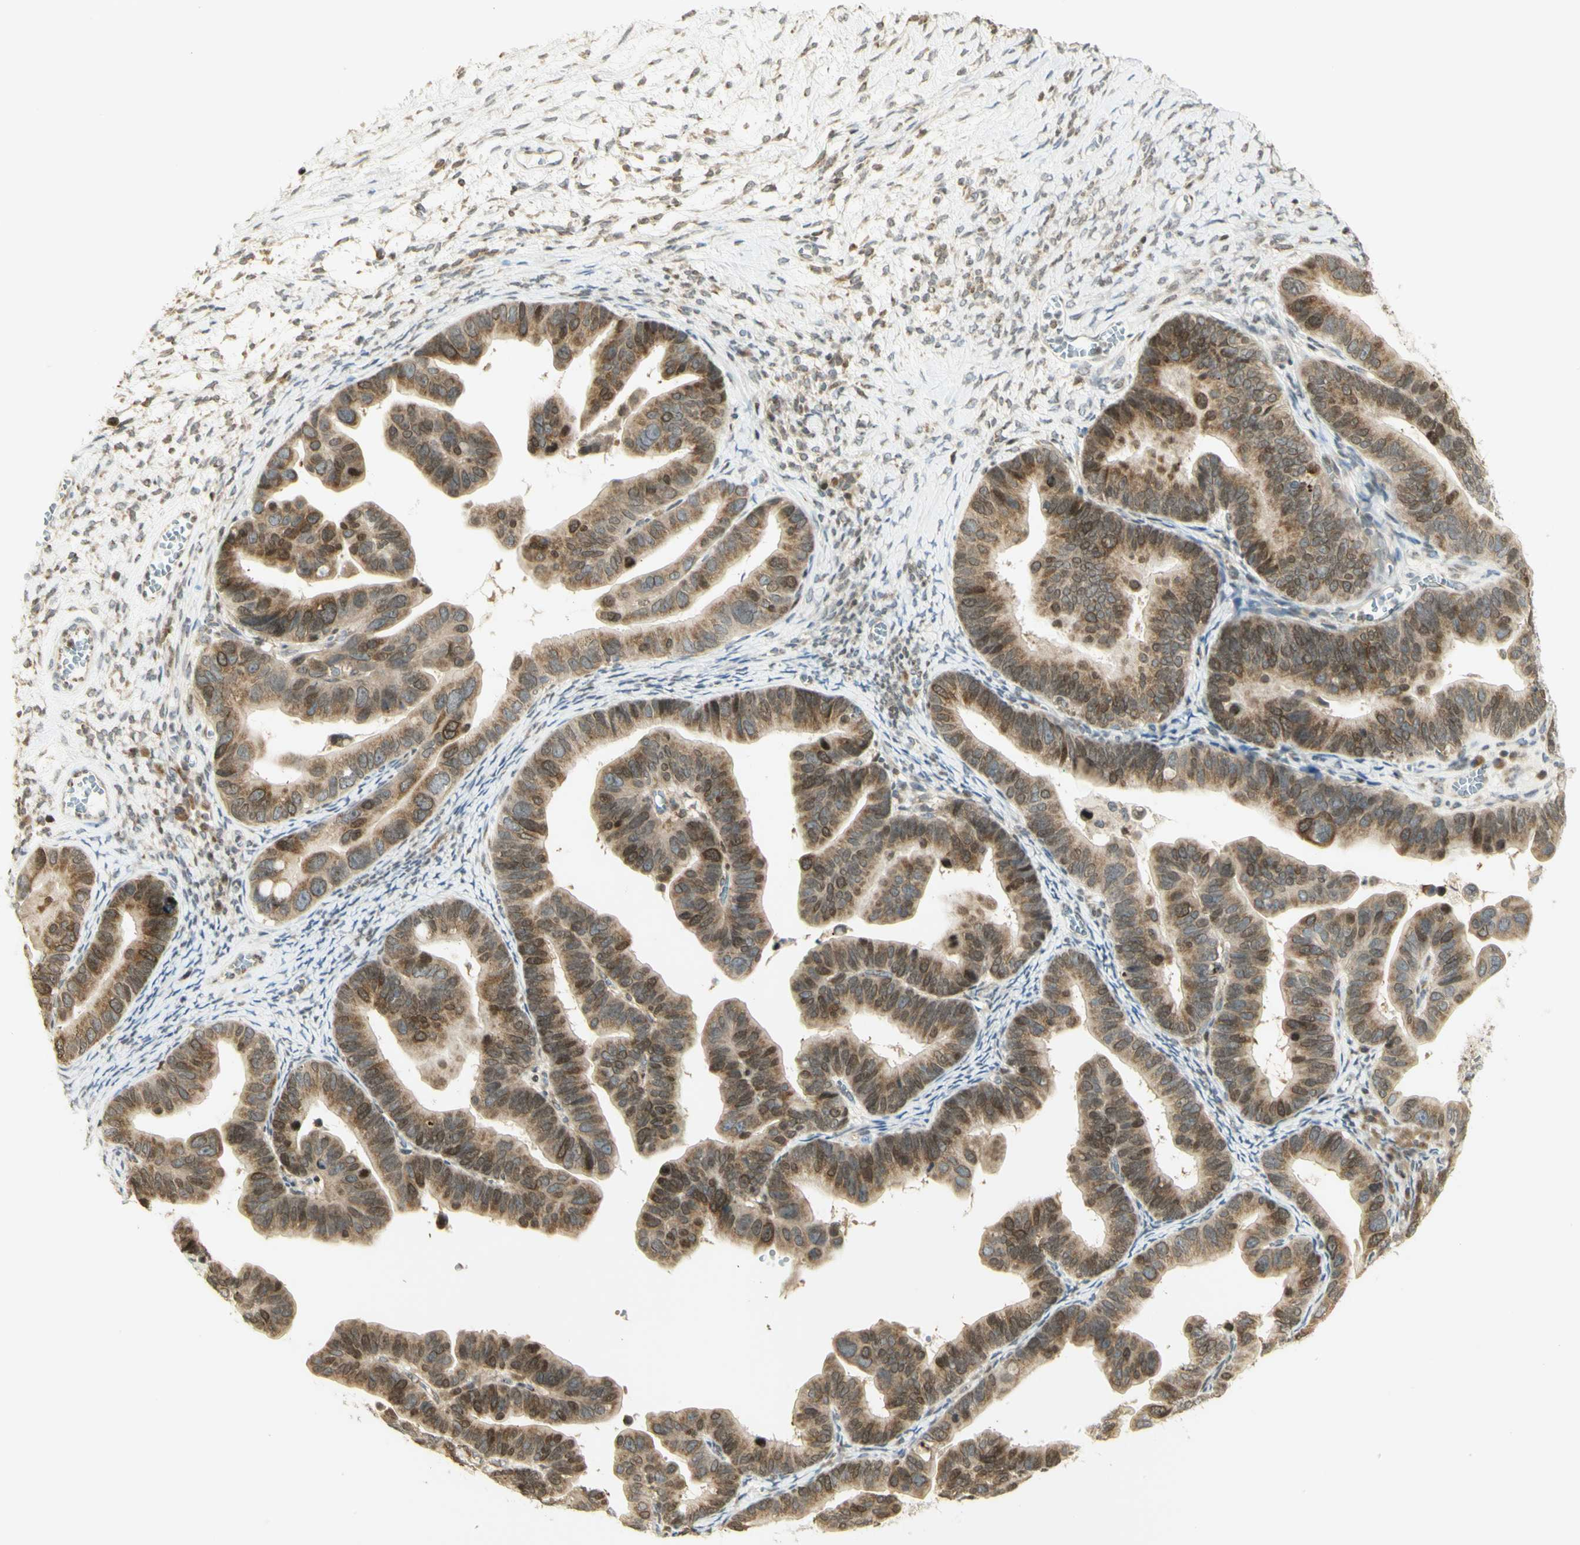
{"staining": {"intensity": "moderate", "quantity": ">75%", "location": "cytoplasmic/membranous,nuclear"}, "tissue": "ovarian cancer", "cell_type": "Tumor cells", "image_type": "cancer", "snomed": [{"axis": "morphology", "description": "Cystadenocarcinoma, serous, NOS"}, {"axis": "topography", "description": "Ovary"}], "caption": "Immunohistochemistry (IHC) (DAB) staining of ovarian cancer reveals moderate cytoplasmic/membranous and nuclear protein staining in about >75% of tumor cells.", "gene": "KIF11", "patient": {"sex": "female", "age": 56}}